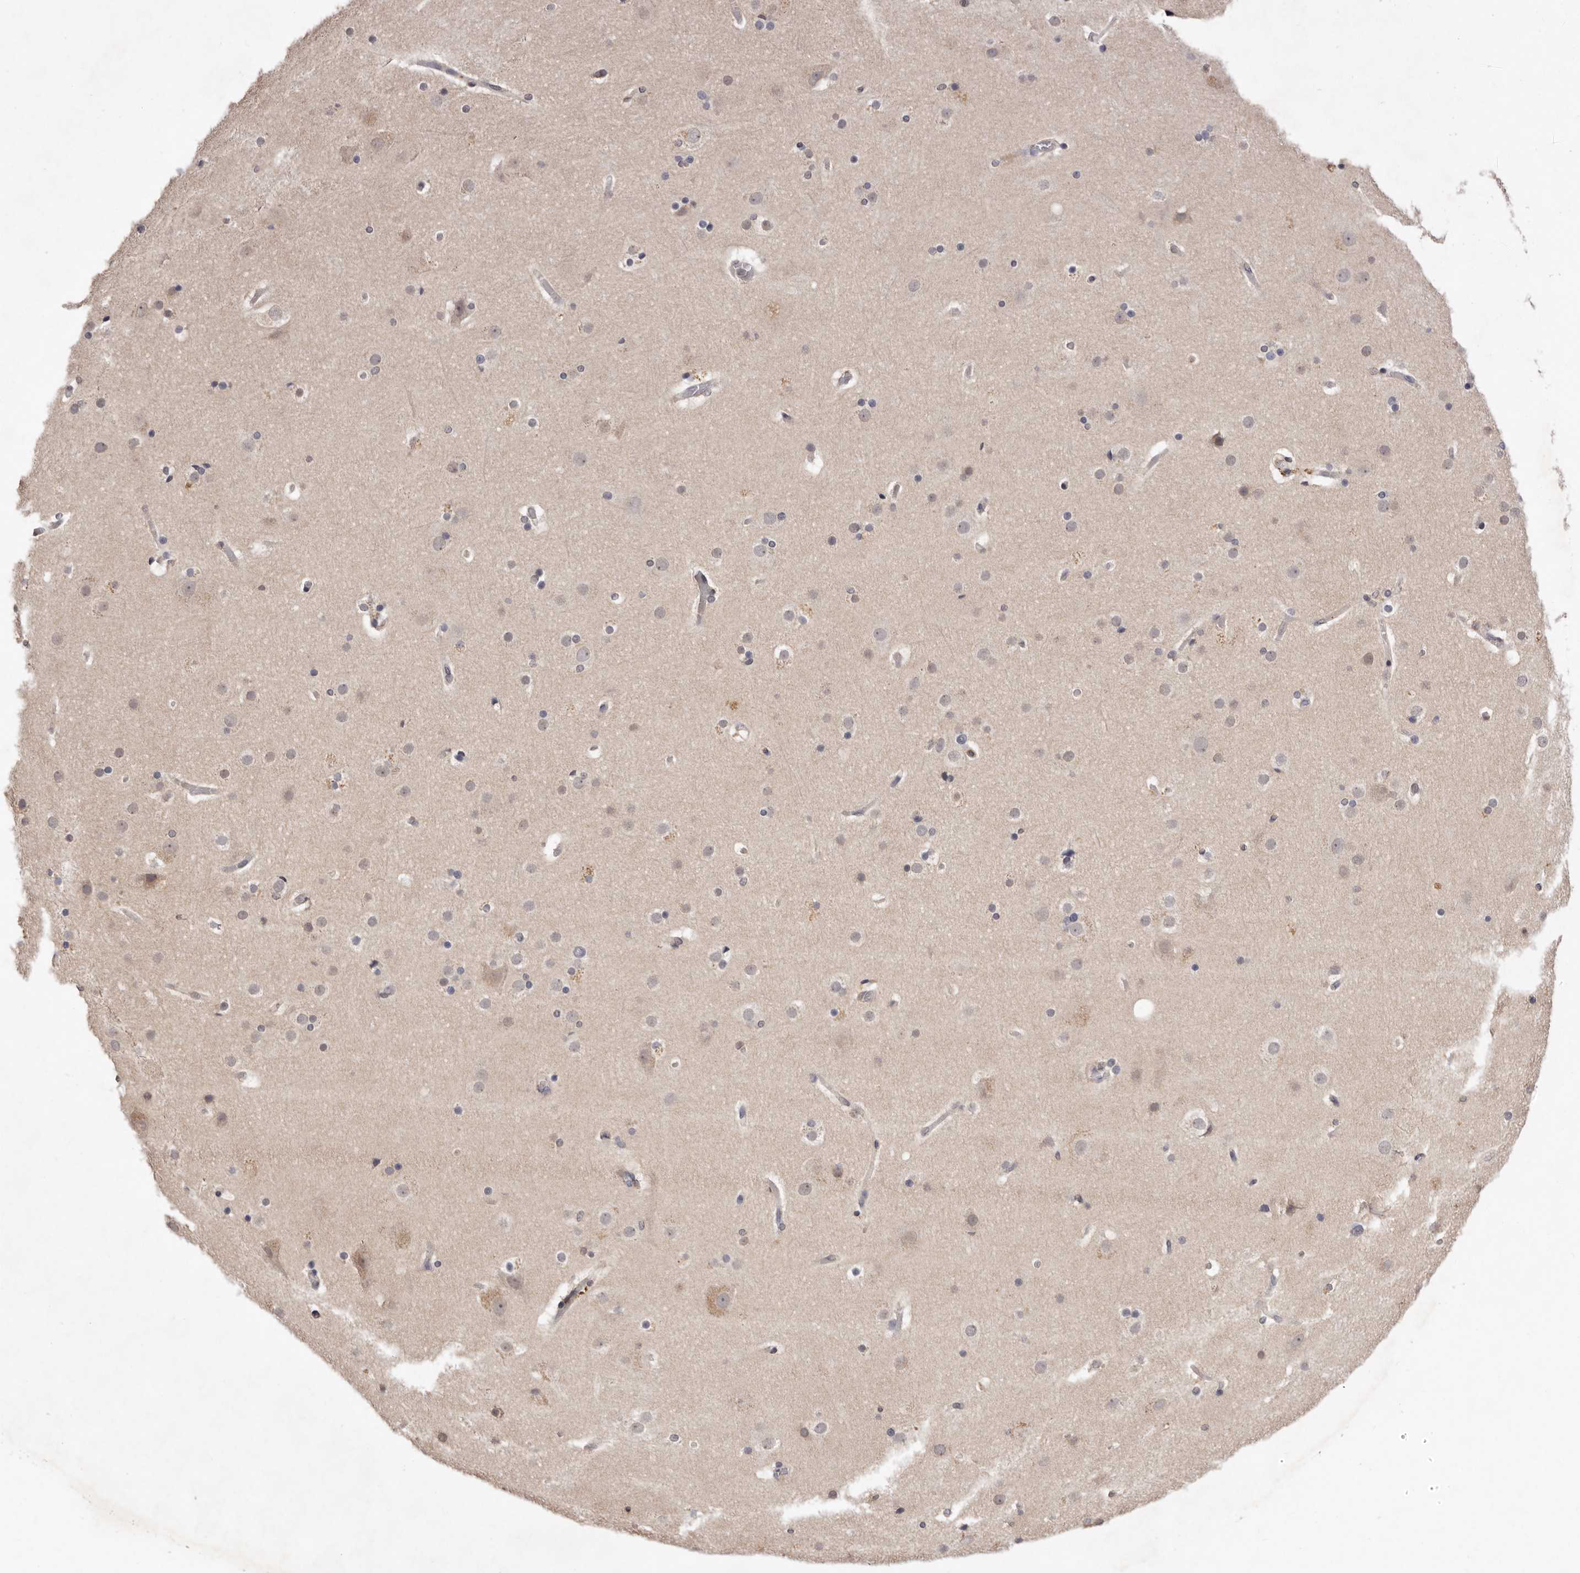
{"staining": {"intensity": "negative", "quantity": "none", "location": "none"}, "tissue": "cerebral cortex", "cell_type": "Endothelial cells", "image_type": "normal", "snomed": [{"axis": "morphology", "description": "Normal tissue, NOS"}, {"axis": "topography", "description": "Cerebral cortex"}], "caption": "Cerebral cortex was stained to show a protein in brown. There is no significant expression in endothelial cells. (Brightfield microscopy of DAB (3,3'-diaminobenzidine) immunohistochemistry at high magnification).", "gene": "SULT1E1", "patient": {"sex": "male", "age": 57}}